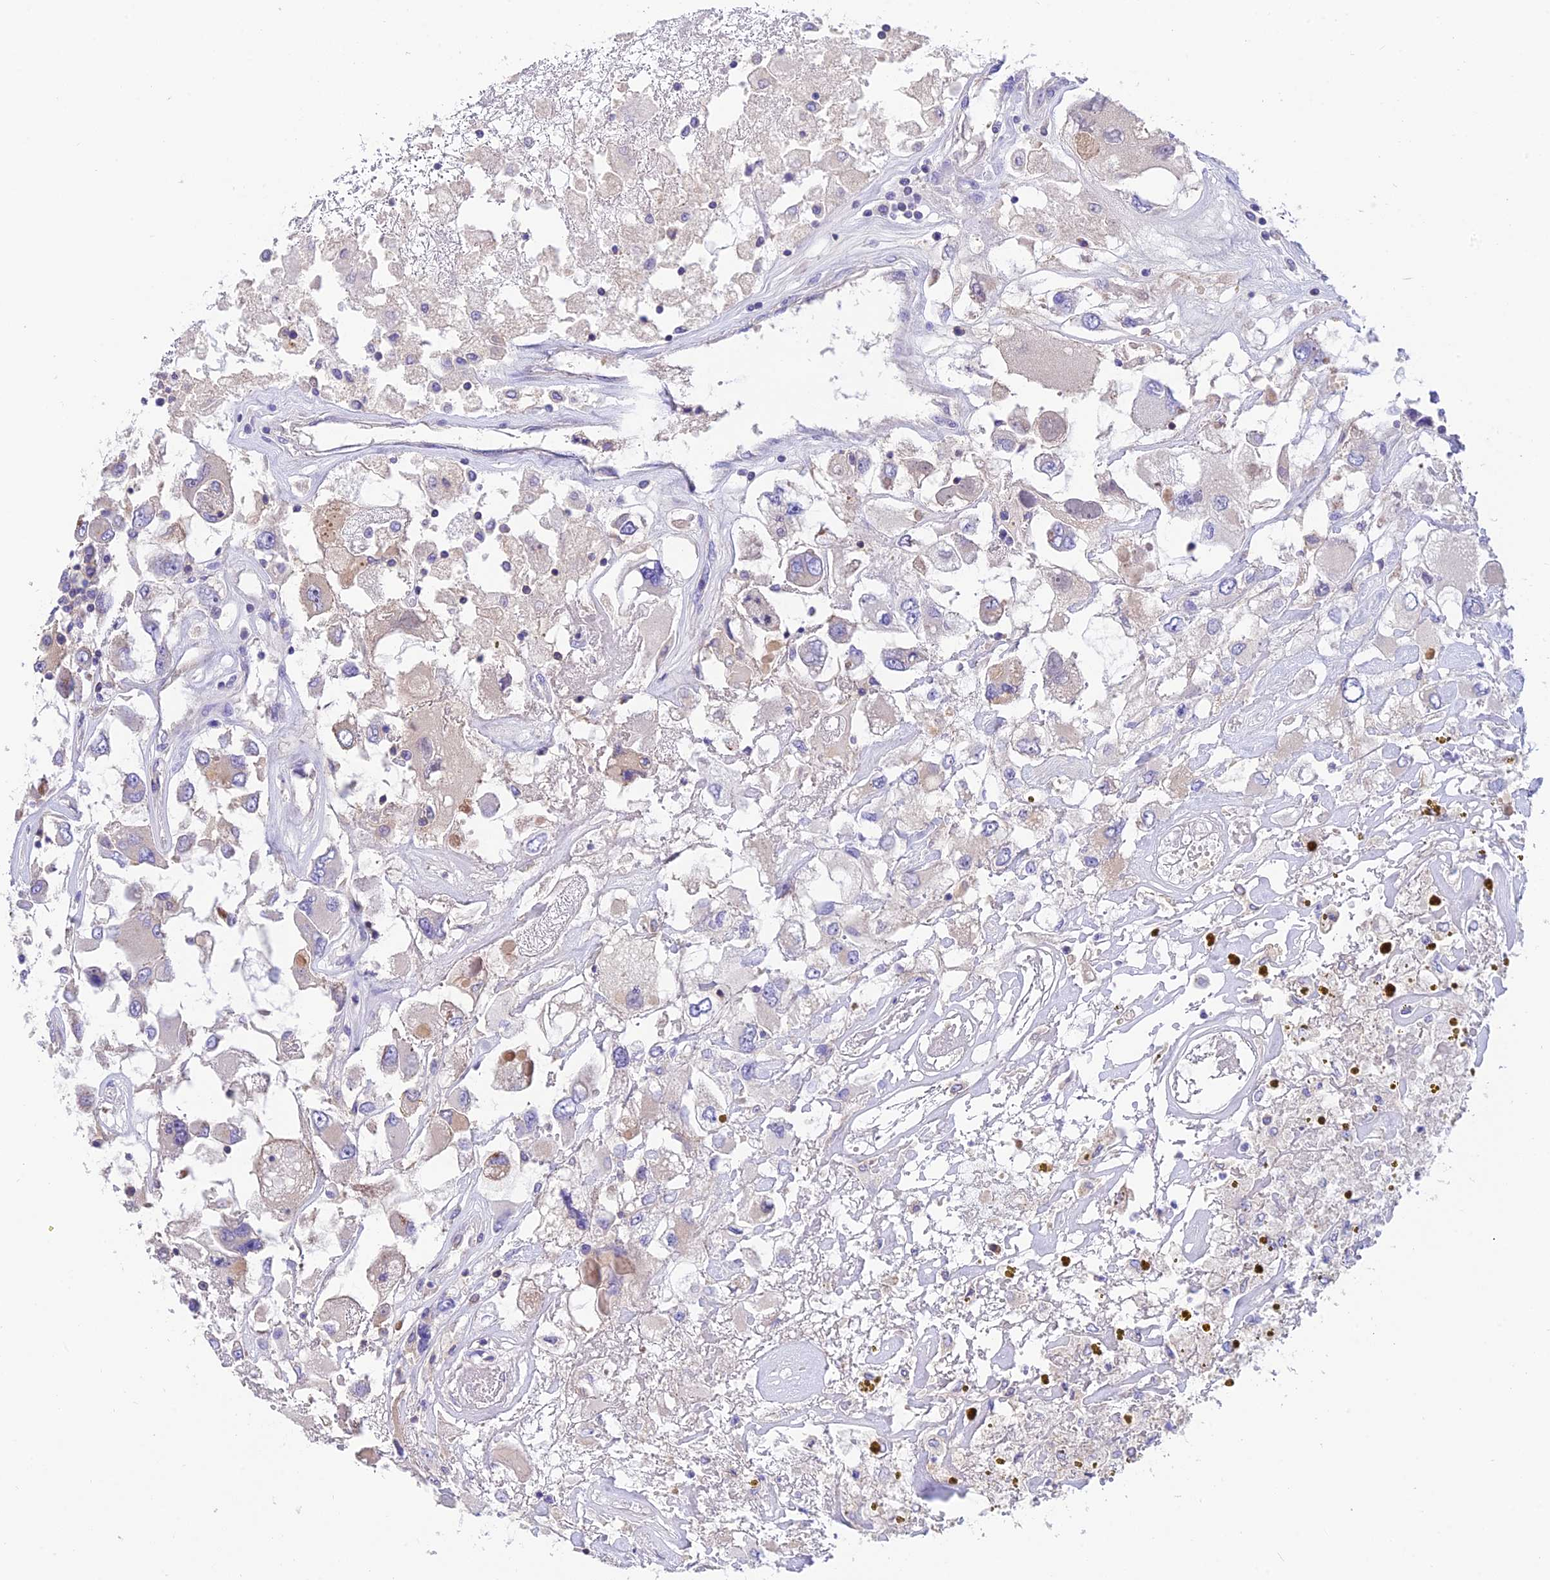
{"staining": {"intensity": "negative", "quantity": "none", "location": "none"}, "tissue": "renal cancer", "cell_type": "Tumor cells", "image_type": "cancer", "snomed": [{"axis": "morphology", "description": "Adenocarcinoma, NOS"}, {"axis": "topography", "description": "Kidney"}], "caption": "High magnification brightfield microscopy of adenocarcinoma (renal) stained with DAB (brown) and counterstained with hematoxylin (blue): tumor cells show no significant positivity.", "gene": "LPXN", "patient": {"sex": "female", "age": 52}}